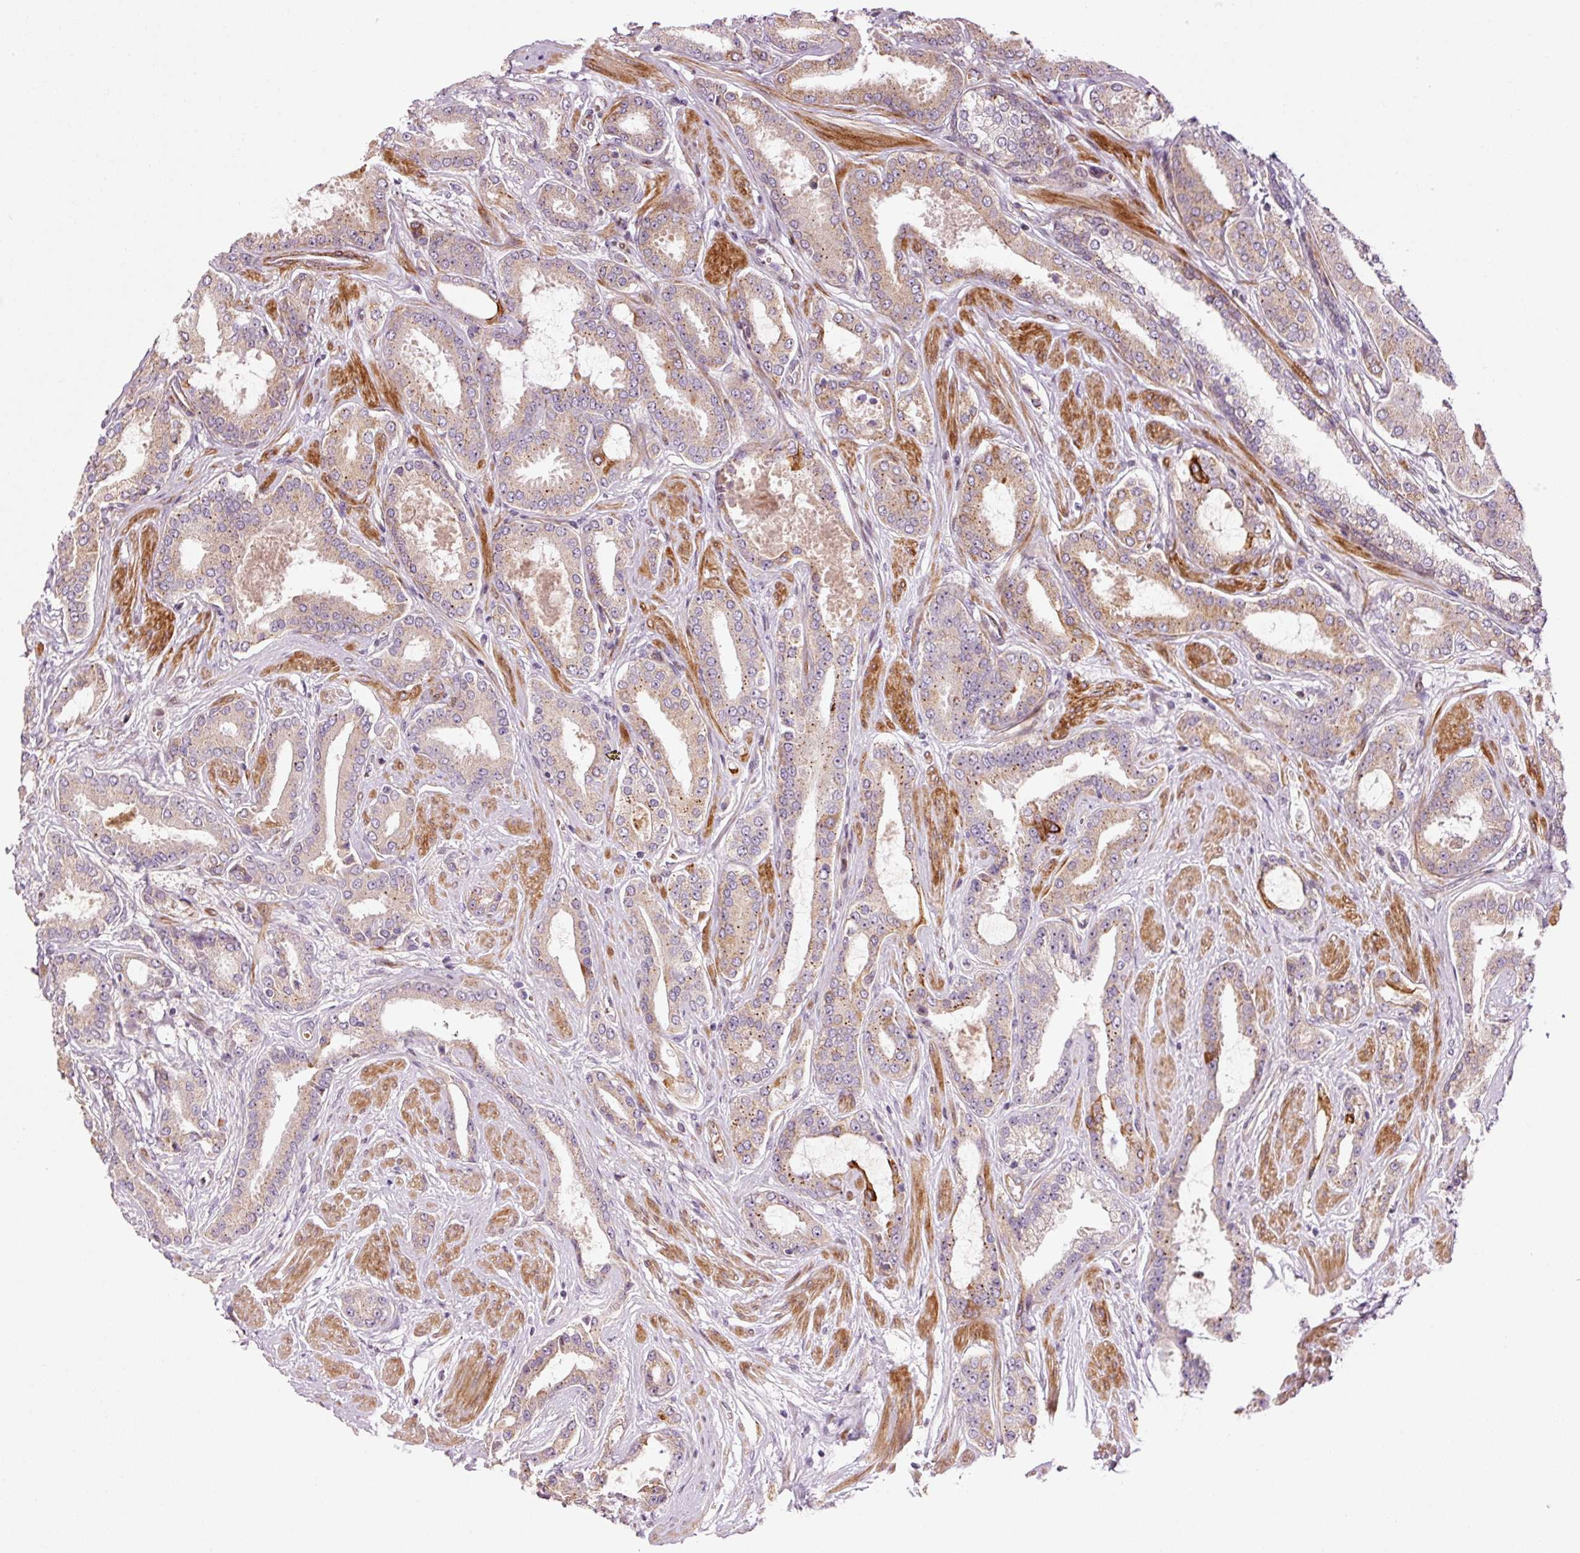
{"staining": {"intensity": "weak", "quantity": "25%-75%", "location": "cytoplasmic/membranous"}, "tissue": "prostate cancer", "cell_type": "Tumor cells", "image_type": "cancer", "snomed": [{"axis": "morphology", "description": "Adenocarcinoma, Low grade"}, {"axis": "topography", "description": "Prostate"}], "caption": "Protein positivity by immunohistochemistry exhibits weak cytoplasmic/membranous staining in about 25%-75% of tumor cells in prostate low-grade adenocarcinoma.", "gene": "ANKRD20A1", "patient": {"sex": "male", "age": 42}}